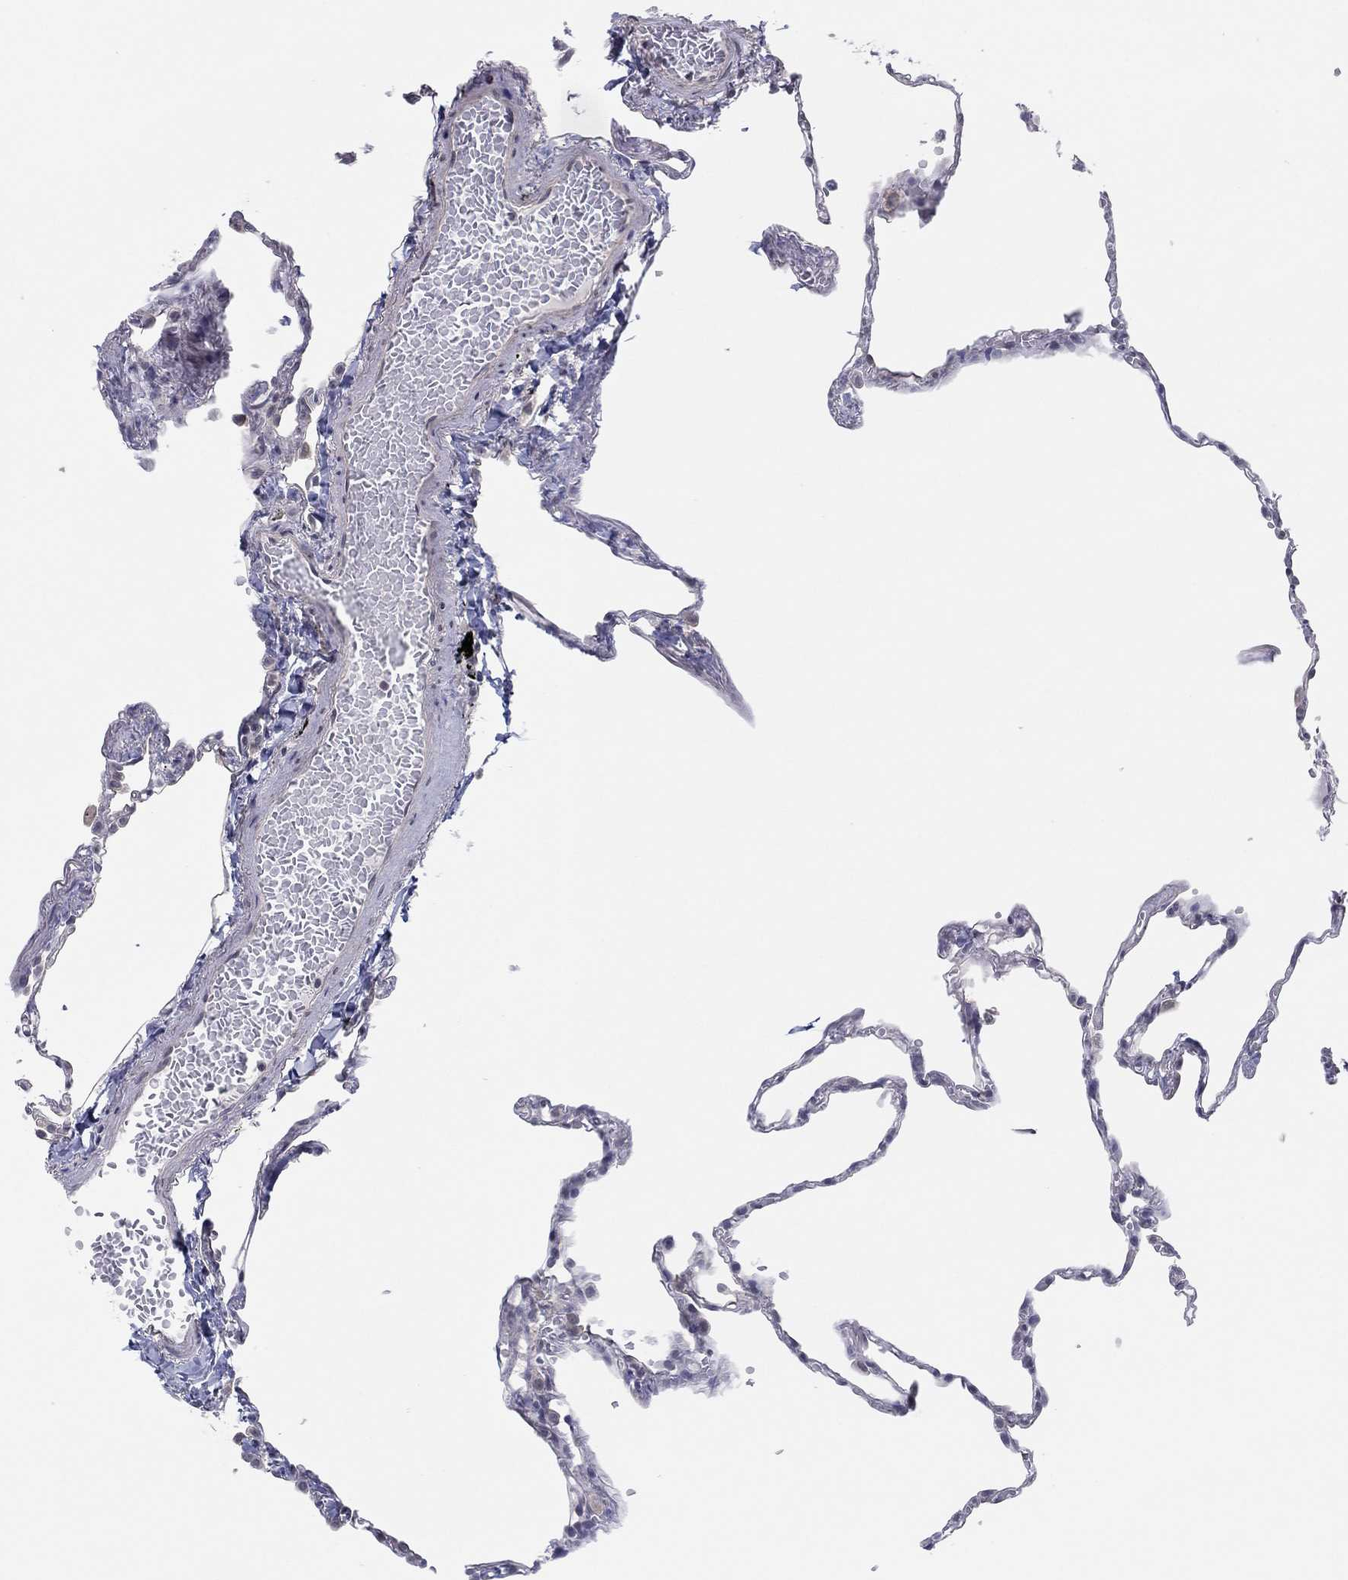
{"staining": {"intensity": "negative", "quantity": "none", "location": "none"}, "tissue": "lung", "cell_type": "Alveolar cells", "image_type": "normal", "snomed": [{"axis": "morphology", "description": "Normal tissue, NOS"}, {"axis": "topography", "description": "Lung"}], "caption": "This is an IHC histopathology image of benign lung. There is no staining in alveolar cells.", "gene": "SLC22A2", "patient": {"sex": "male", "age": 78}}